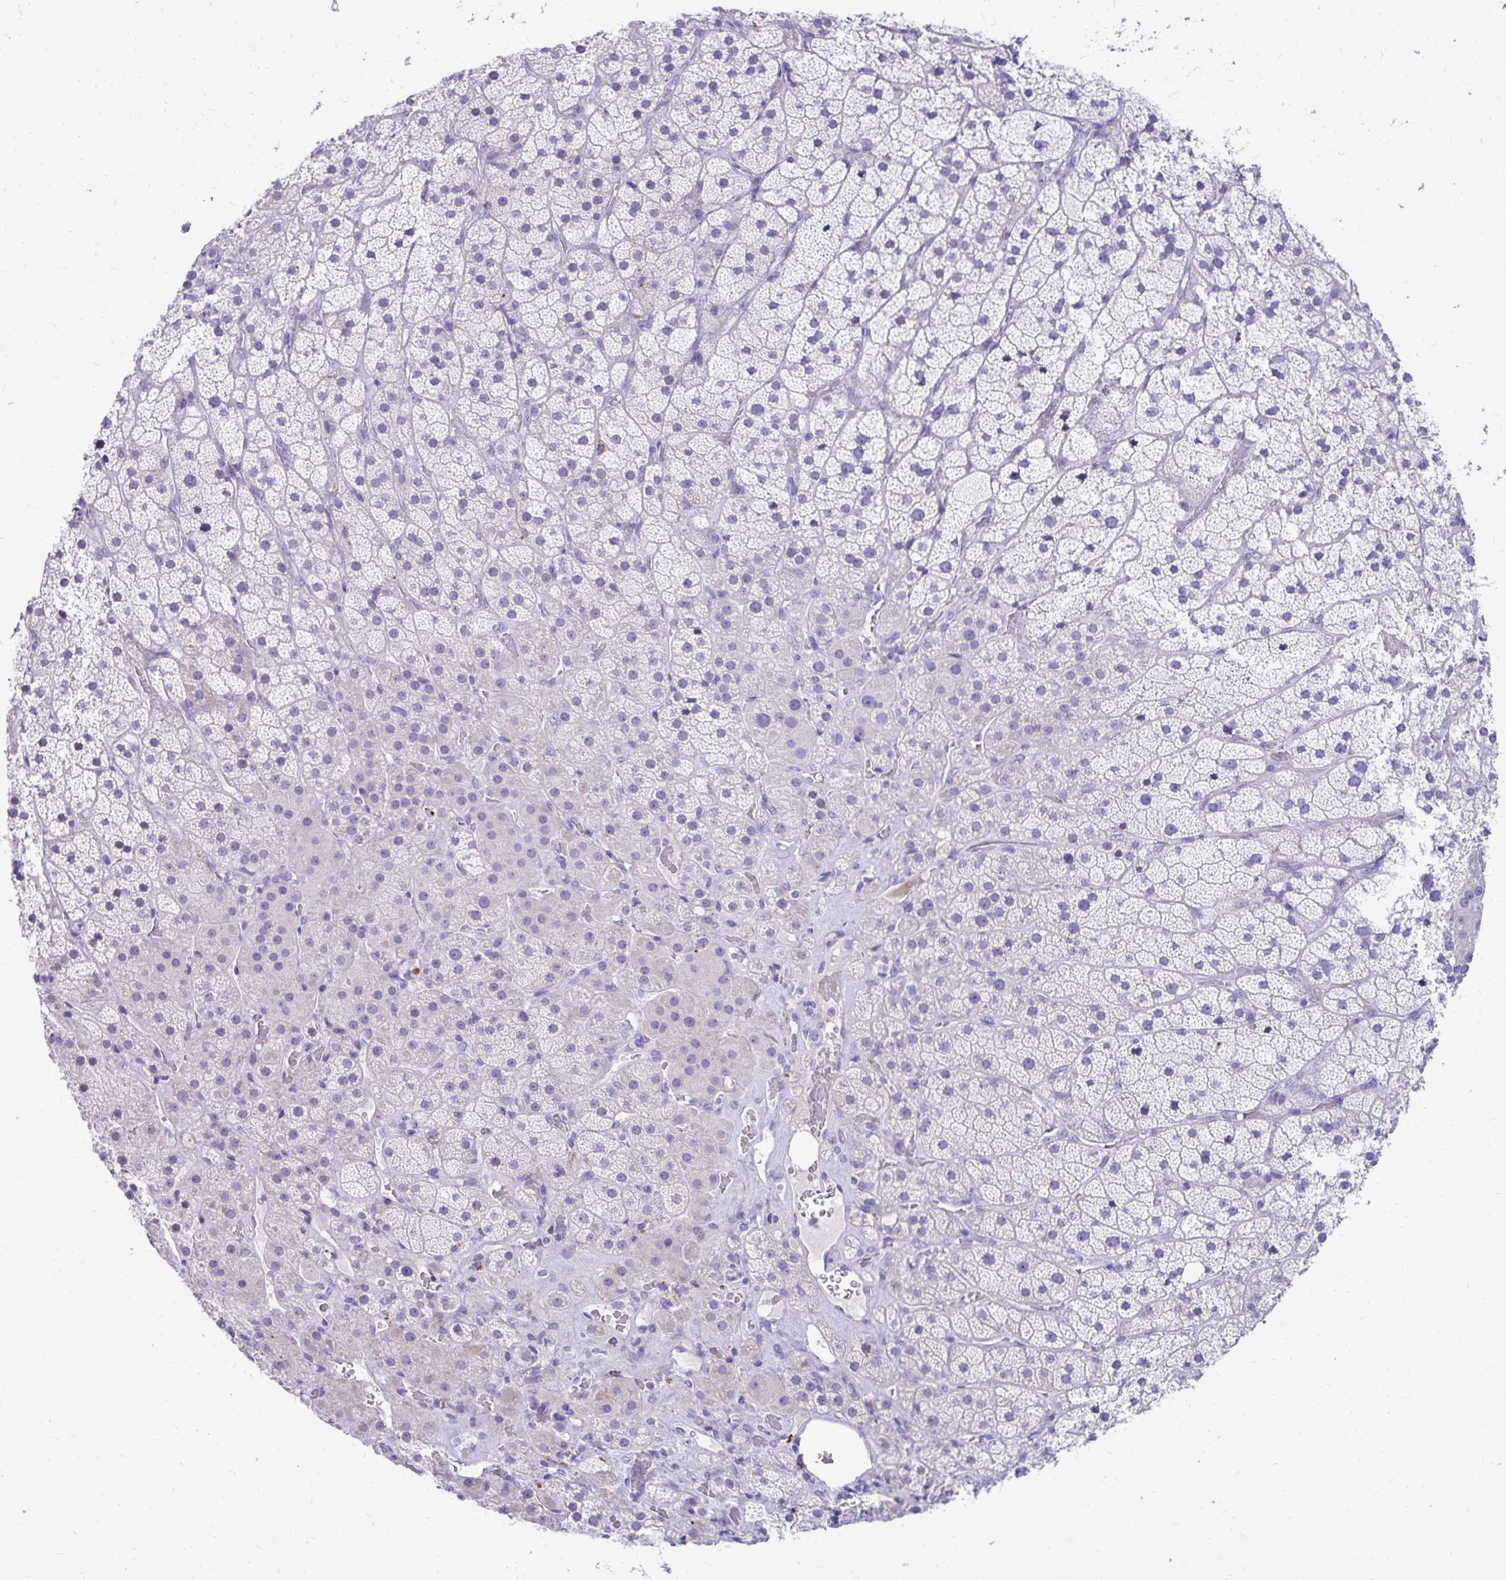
{"staining": {"intensity": "negative", "quantity": "none", "location": "none"}, "tissue": "adrenal gland", "cell_type": "Glandular cells", "image_type": "normal", "snomed": [{"axis": "morphology", "description": "Normal tissue, NOS"}, {"axis": "topography", "description": "Adrenal gland"}], "caption": "Protein analysis of benign adrenal gland demonstrates no significant positivity in glandular cells.", "gene": "SATL1", "patient": {"sex": "male", "age": 57}}